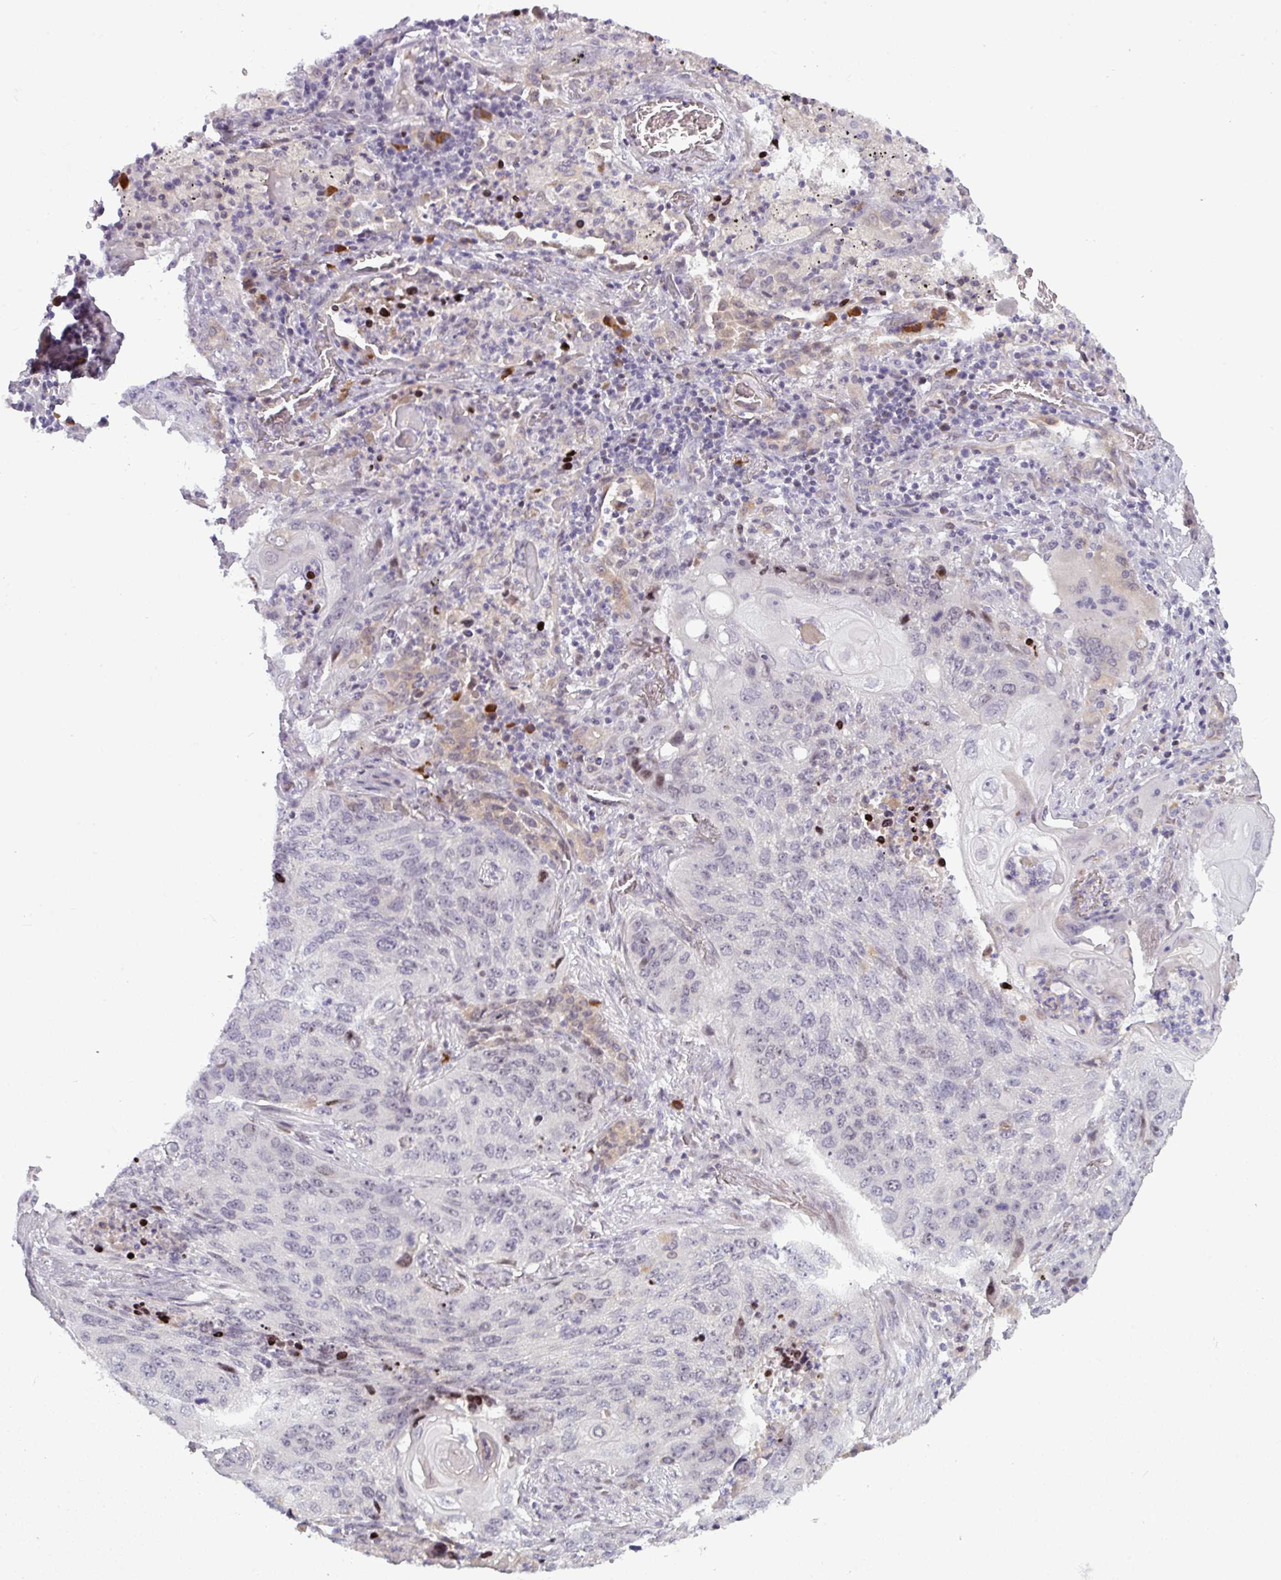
{"staining": {"intensity": "negative", "quantity": "none", "location": "none"}, "tissue": "lung cancer", "cell_type": "Tumor cells", "image_type": "cancer", "snomed": [{"axis": "morphology", "description": "Squamous cell carcinoma, NOS"}, {"axis": "topography", "description": "Lung"}], "caption": "This is an immunohistochemistry (IHC) photomicrograph of human lung cancer. There is no positivity in tumor cells.", "gene": "SLC66A2", "patient": {"sex": "female", "age": 63}}